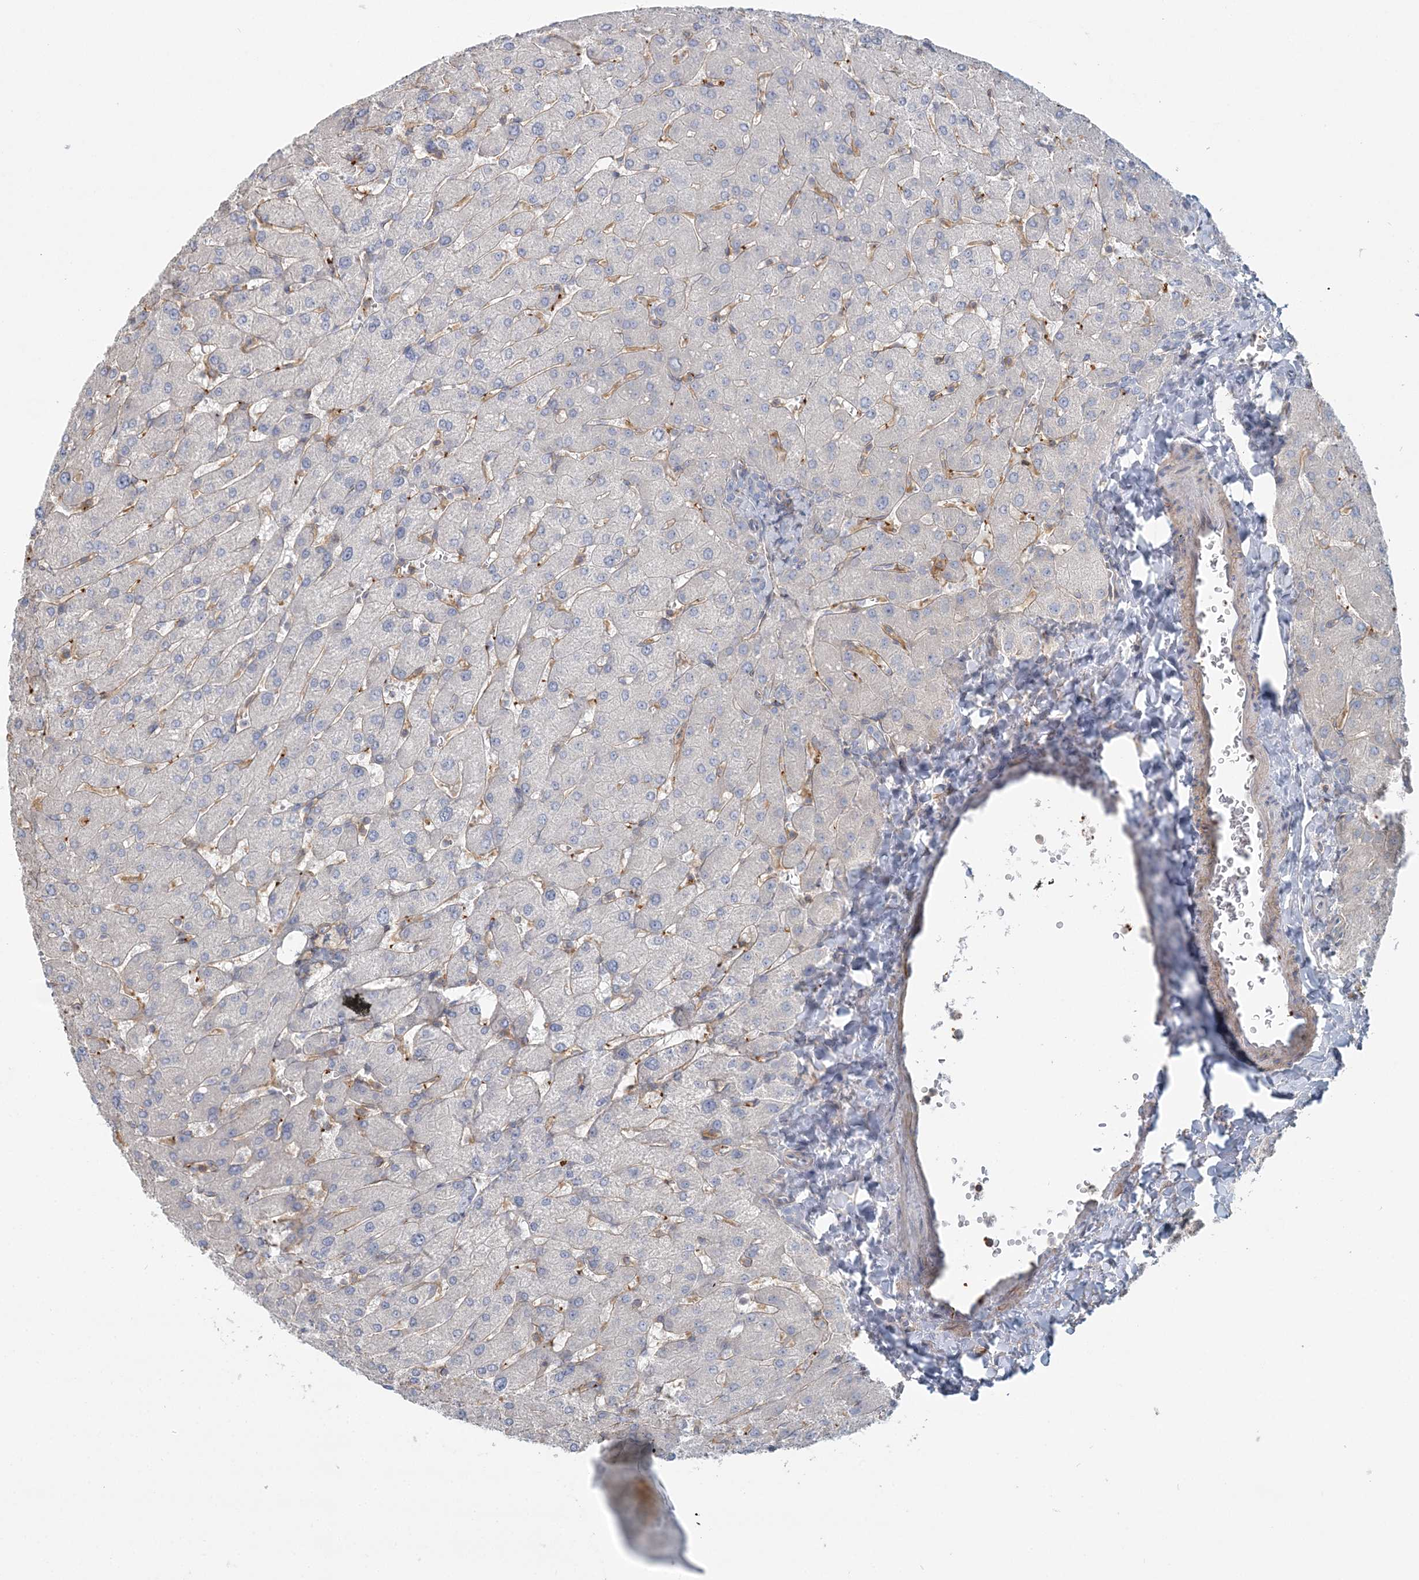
{"staining": {"intensity": "negative", "quantity": "none", "location": "none"}, "tissue": "liver", "cell_type": "Cholangiocytes", "image_type": "normal", "snomed": [{"axis": "morphology", "description": "Normal tissue, NOS"}, {"axis": "topography", "description": "Liver"}], "caption": "This is an IHC histopathology image of normal human liver. There is no expression in cholangiocytes.", "gene": "CUEDC2", "patient": {"sex": "male", "age": 55}}